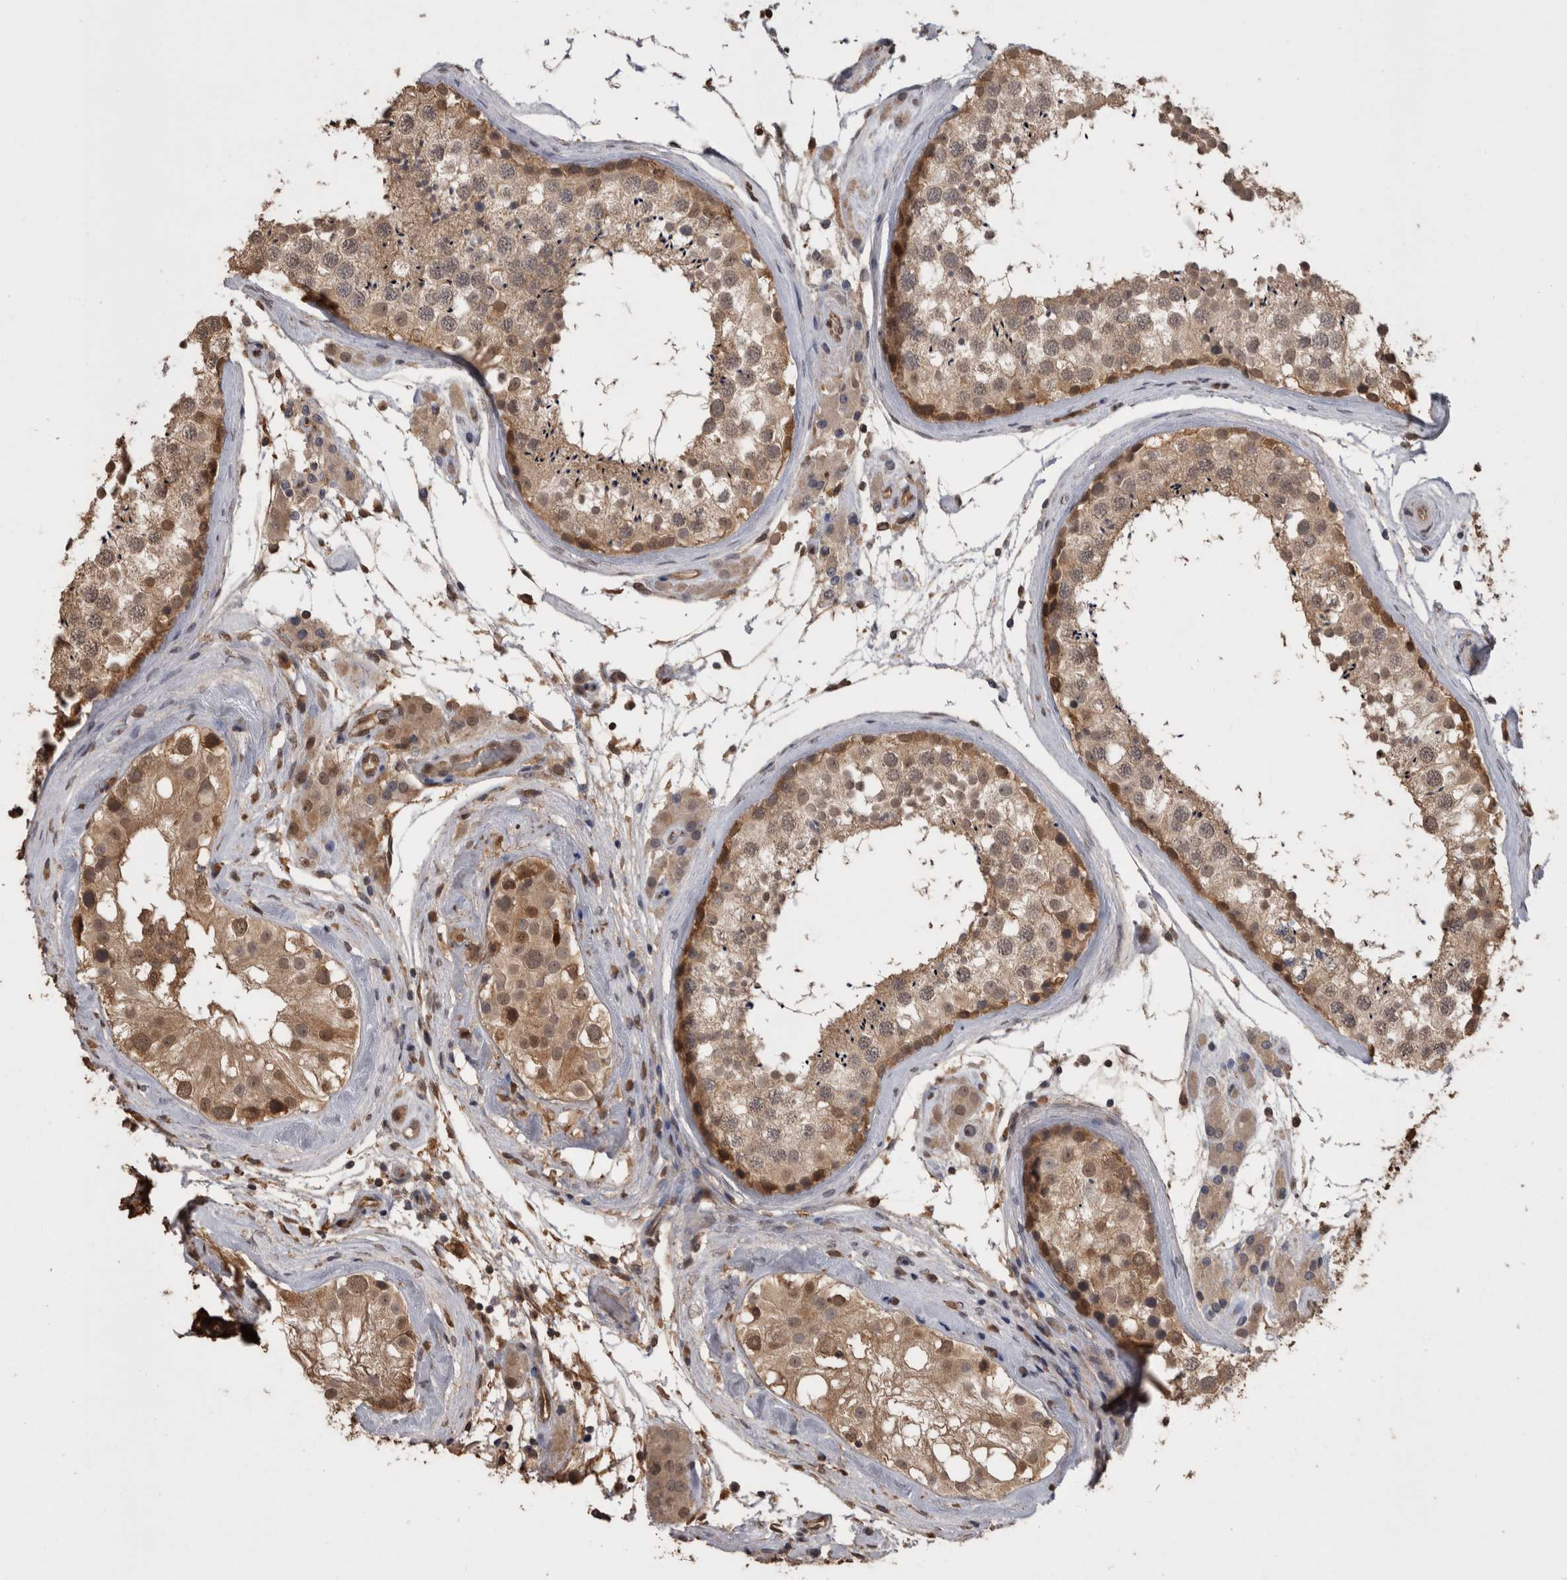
{"staining": {"intensity": "moderate", "quantity": ">75%", "location": "cytoplasmic/membranous,nuclear"}, "tissue": "testis", "cell_type": "Cells in seminiferous ducts", "image_type": "normal", "snomed": [{"axis": "morphology", "description": "Normal tissue, NOS"}, {"axis": "topography", "description": "Testis"}], "caption": "Unremarkable testis exhibits moderate cytoplasmic/membranous,nuclear positivity in about >75% of cells in seminiferous ducts, visualized by immunohistochemistry. The staining is performed using DAB (3,3'-diaminobenzidine) brown chromogen to label protein expression. The nuclei are counter-stained blue using hematoxylin.", "gene": "LXN", "patient": {"sex": "male", "age": 46}}